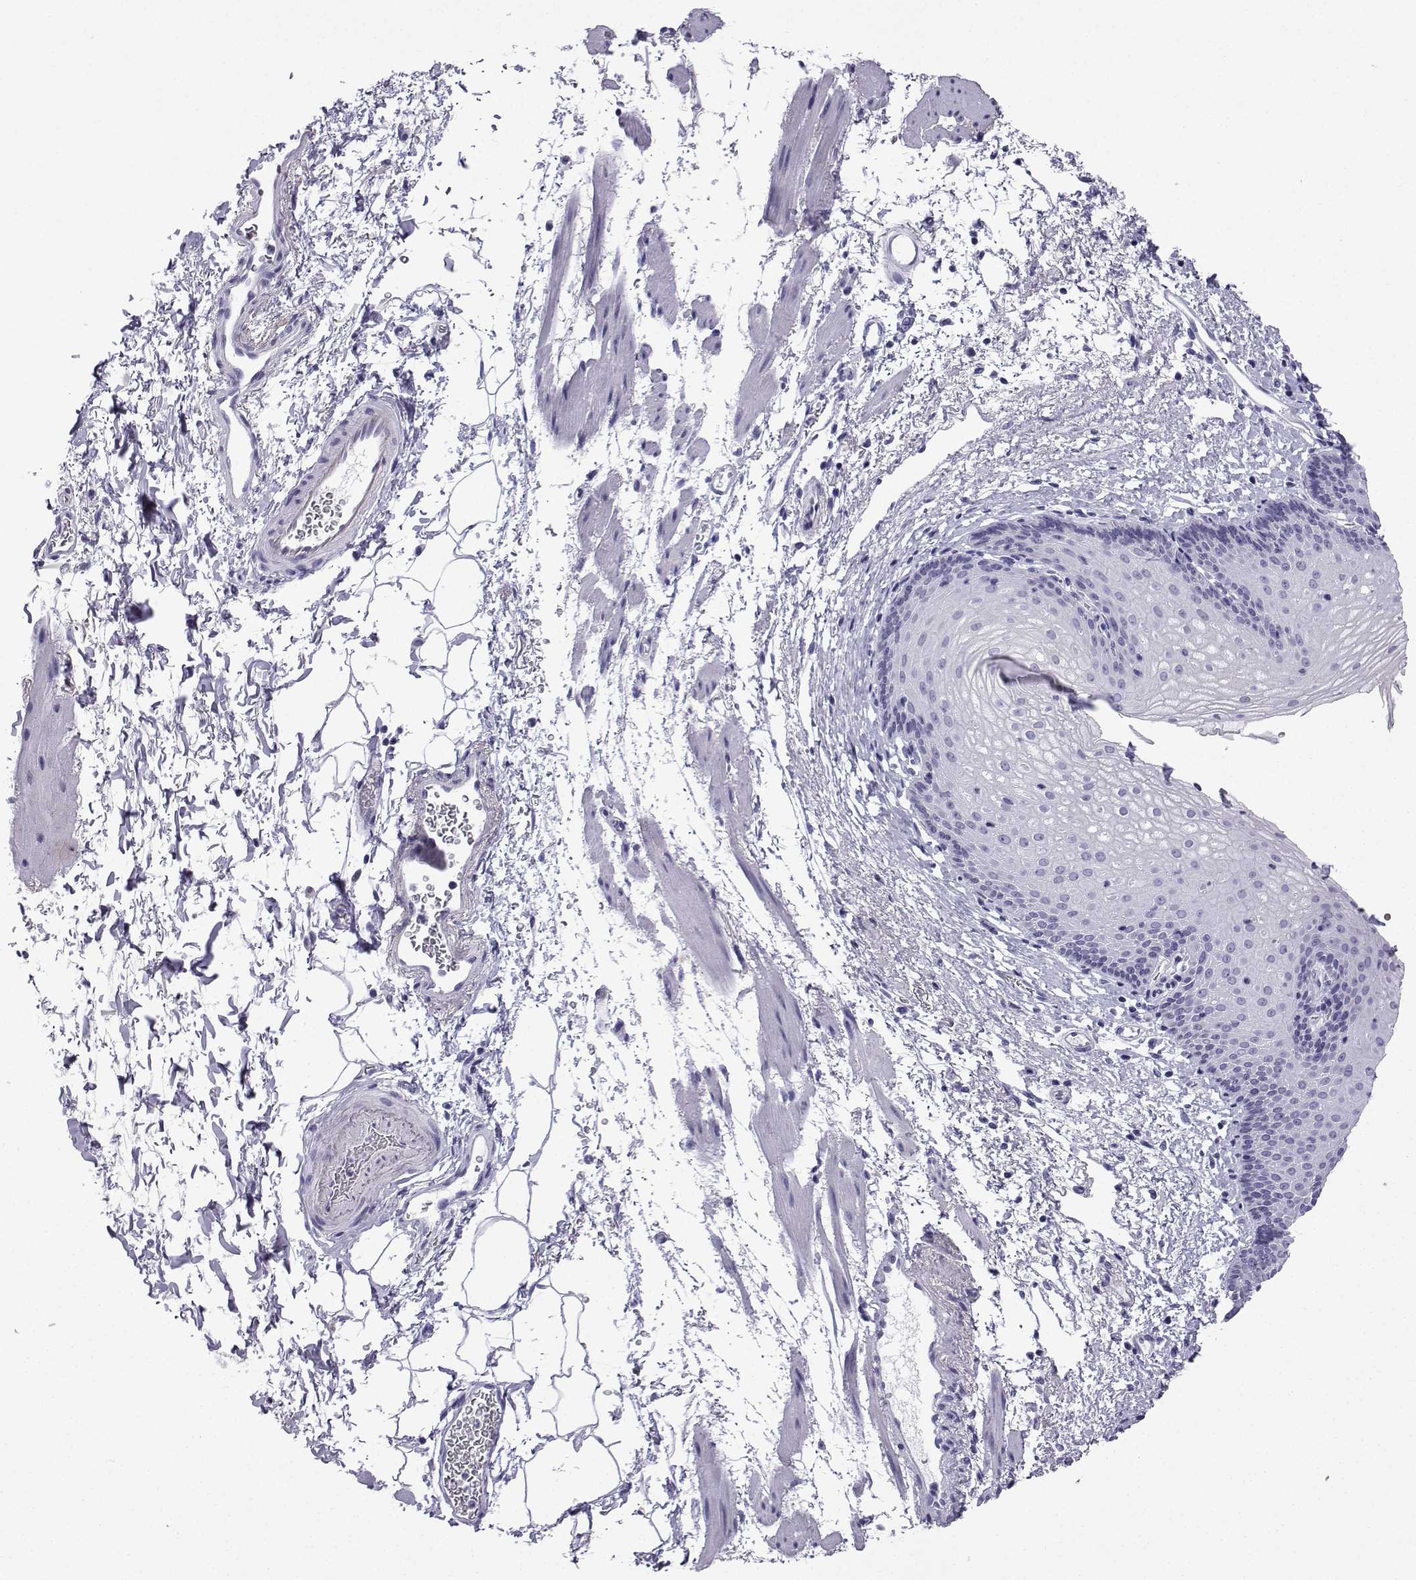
{"staining": {"intensity": "negative", "quantity": "none", "location": "none"}, "tissue": "esophagus", "cell_type": "Squamous epithelial cells", "image_type": "normal", "snomed": [{"axis": "morphology", "description": "Normal tissue, NOS"}, {"axis": "topography", "description": "Esophagus"}], "caption": "Immunohistochemical staining of unremarkable esophagus reveals no significant staining in squamous epithelial cells. (Immunohistochemistry, brightfield microscopy, high magnification).", "gene": "TRIM46", "patient": {"sex": "female", "age": 64}}